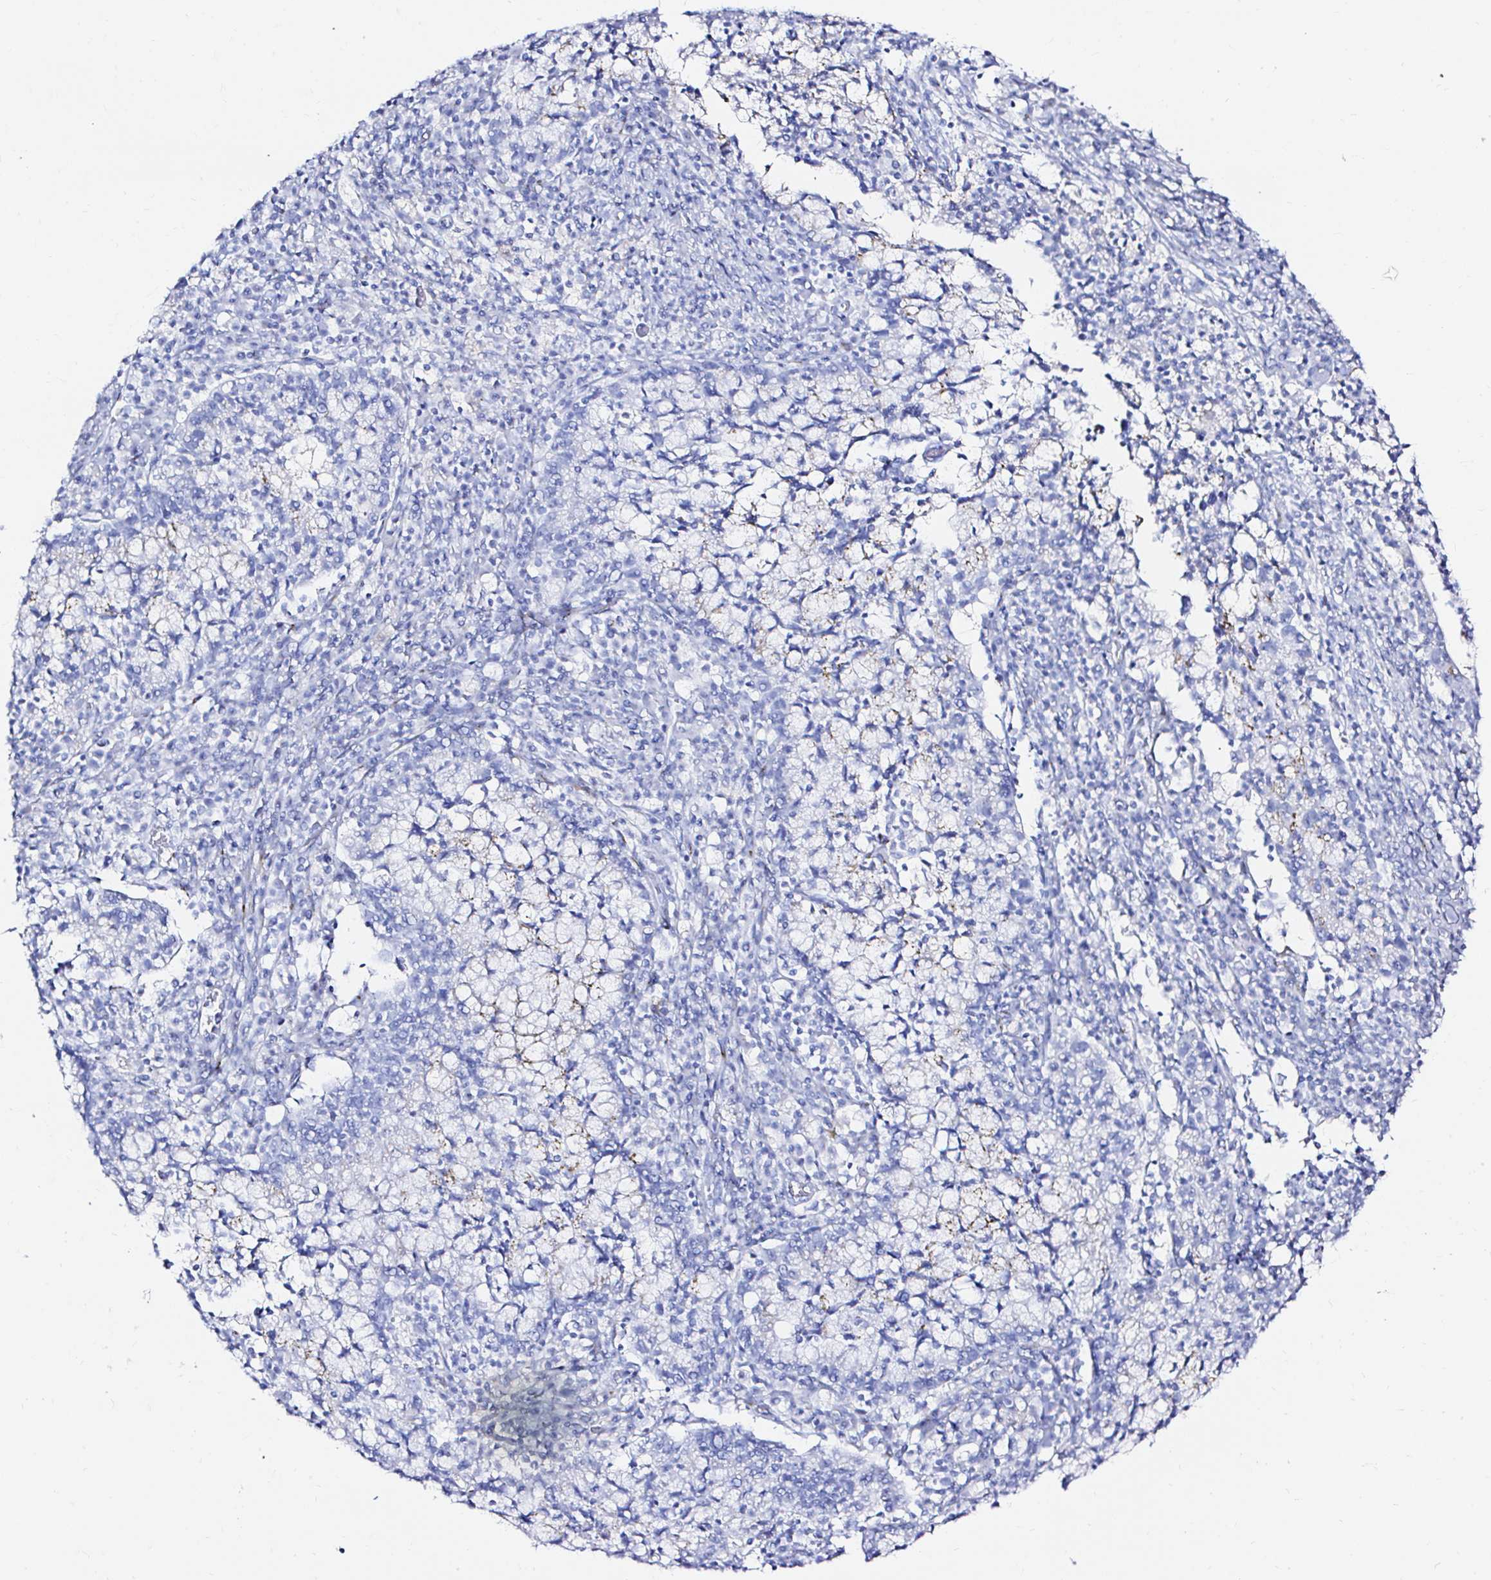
{"staining": {"intensity": "negative", "quantity": "none", "location": "none"}, "tissue": "cervical cancer", "cell_type": "Tumor cells", "image_type": "cancer", "snomed": [{"axis": "morphology", "description": "Normal tissue, NOS"}, {"axis": "morphology", "description": "Adenocarcinoma, NOS"}, {"axis": "topography", "description": "Cervix"}], "caption": "The photomicrograph demonstrates no staining of tumor cells in cervical adenocarcinoma. Brightfield microscopy of immunohistochemistry (IHC) stained with DAB (3,3'-diaminobenzidine) (brown) and hematoxylin (blue), captured at high magnification.", "gene": "ZNF432", "patient": {"sex": "female", "age": 44}}